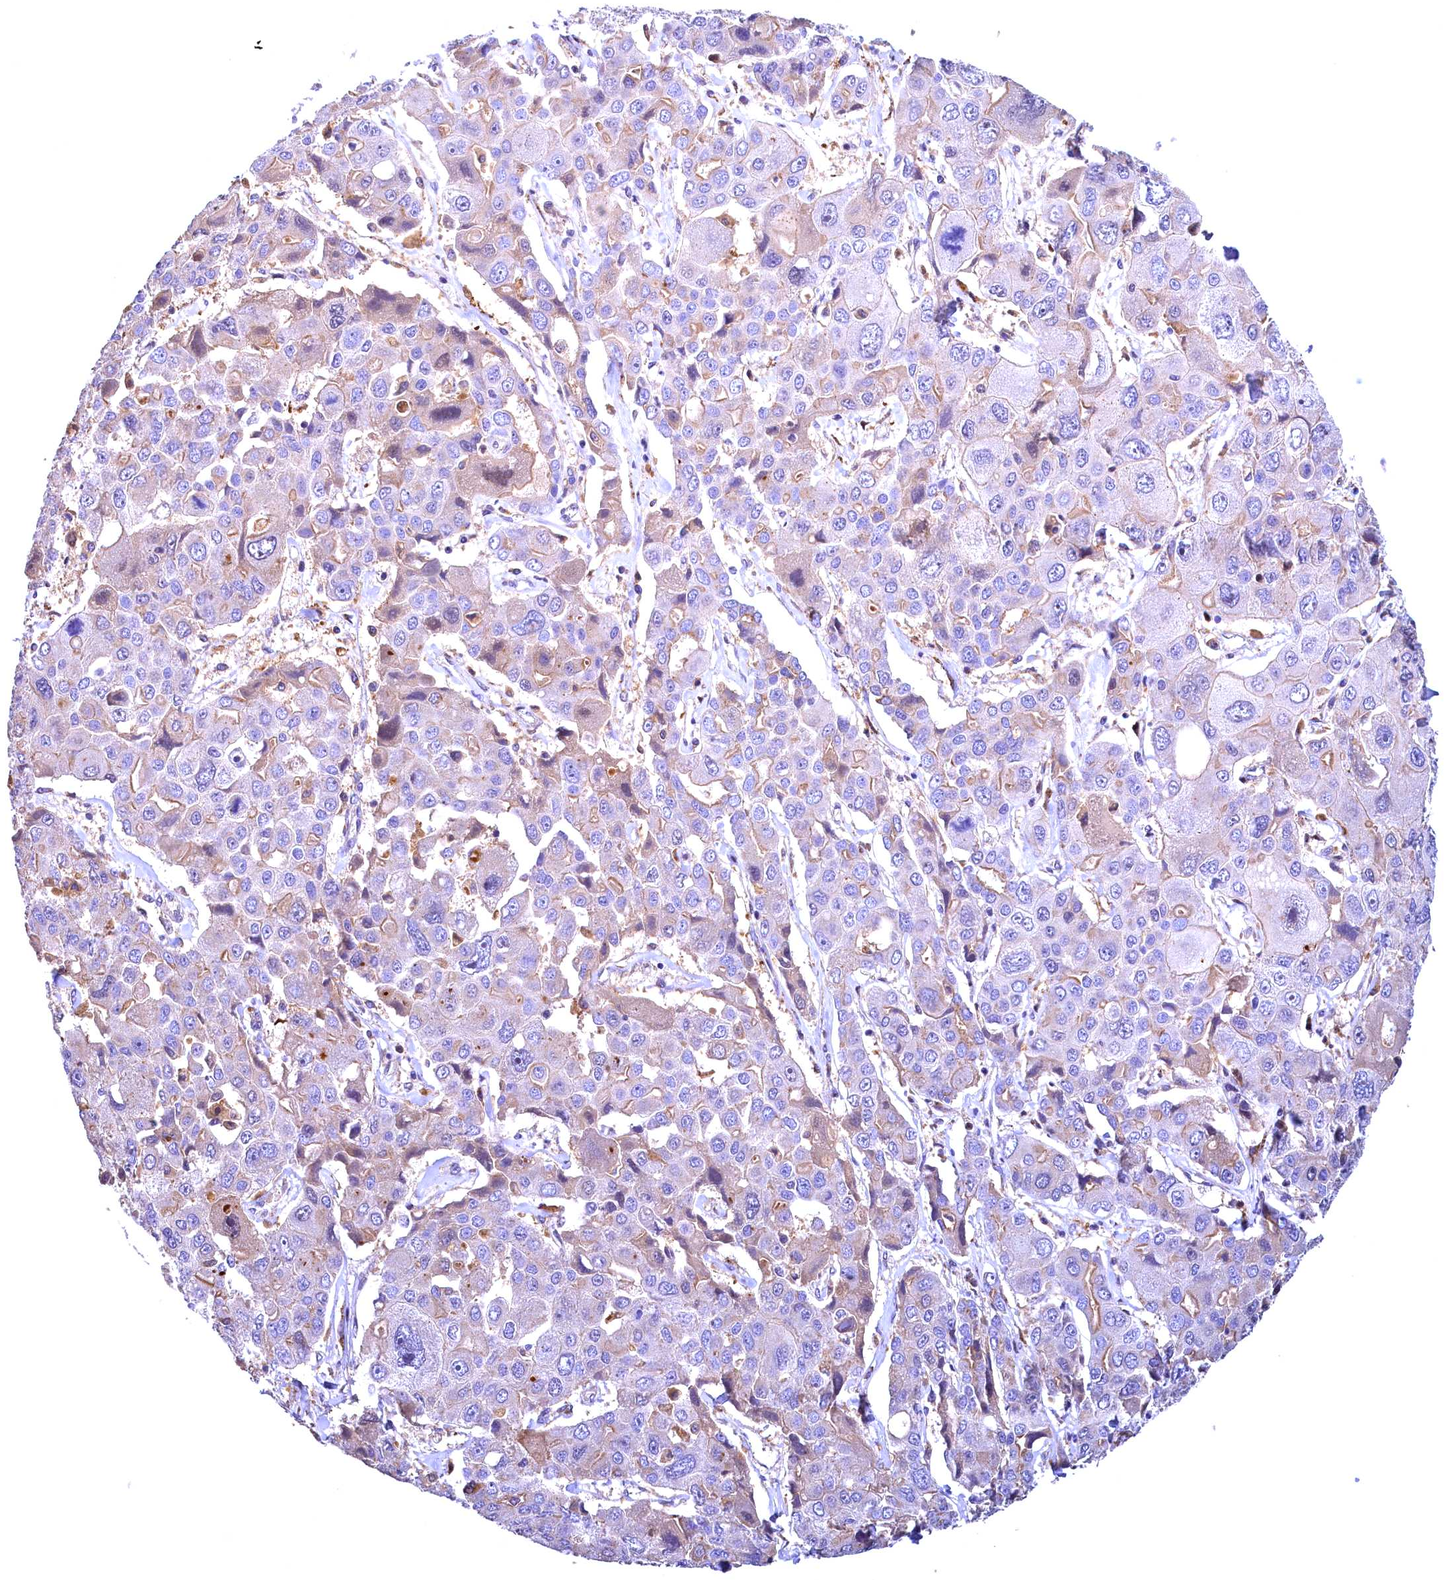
{"staining": {"intensity": "weak", "quantity": "<25%", "location": "cytoplasmic/membranous"}, "tissue": "liver cancer", "cell_type": "Tumor cells", "image_type": "cancer", "snomed": [{"axis": "morphology", "description": "Cholangiocarcinoma"}, {"axis": "topography", "description": "Liver"}], "caption": "DAB immunohistochemical staining of liver cancer displays no significant positivity in tumor cells.", "gene": "NAIP", "patient": {"sex": "male", "age": 67}}